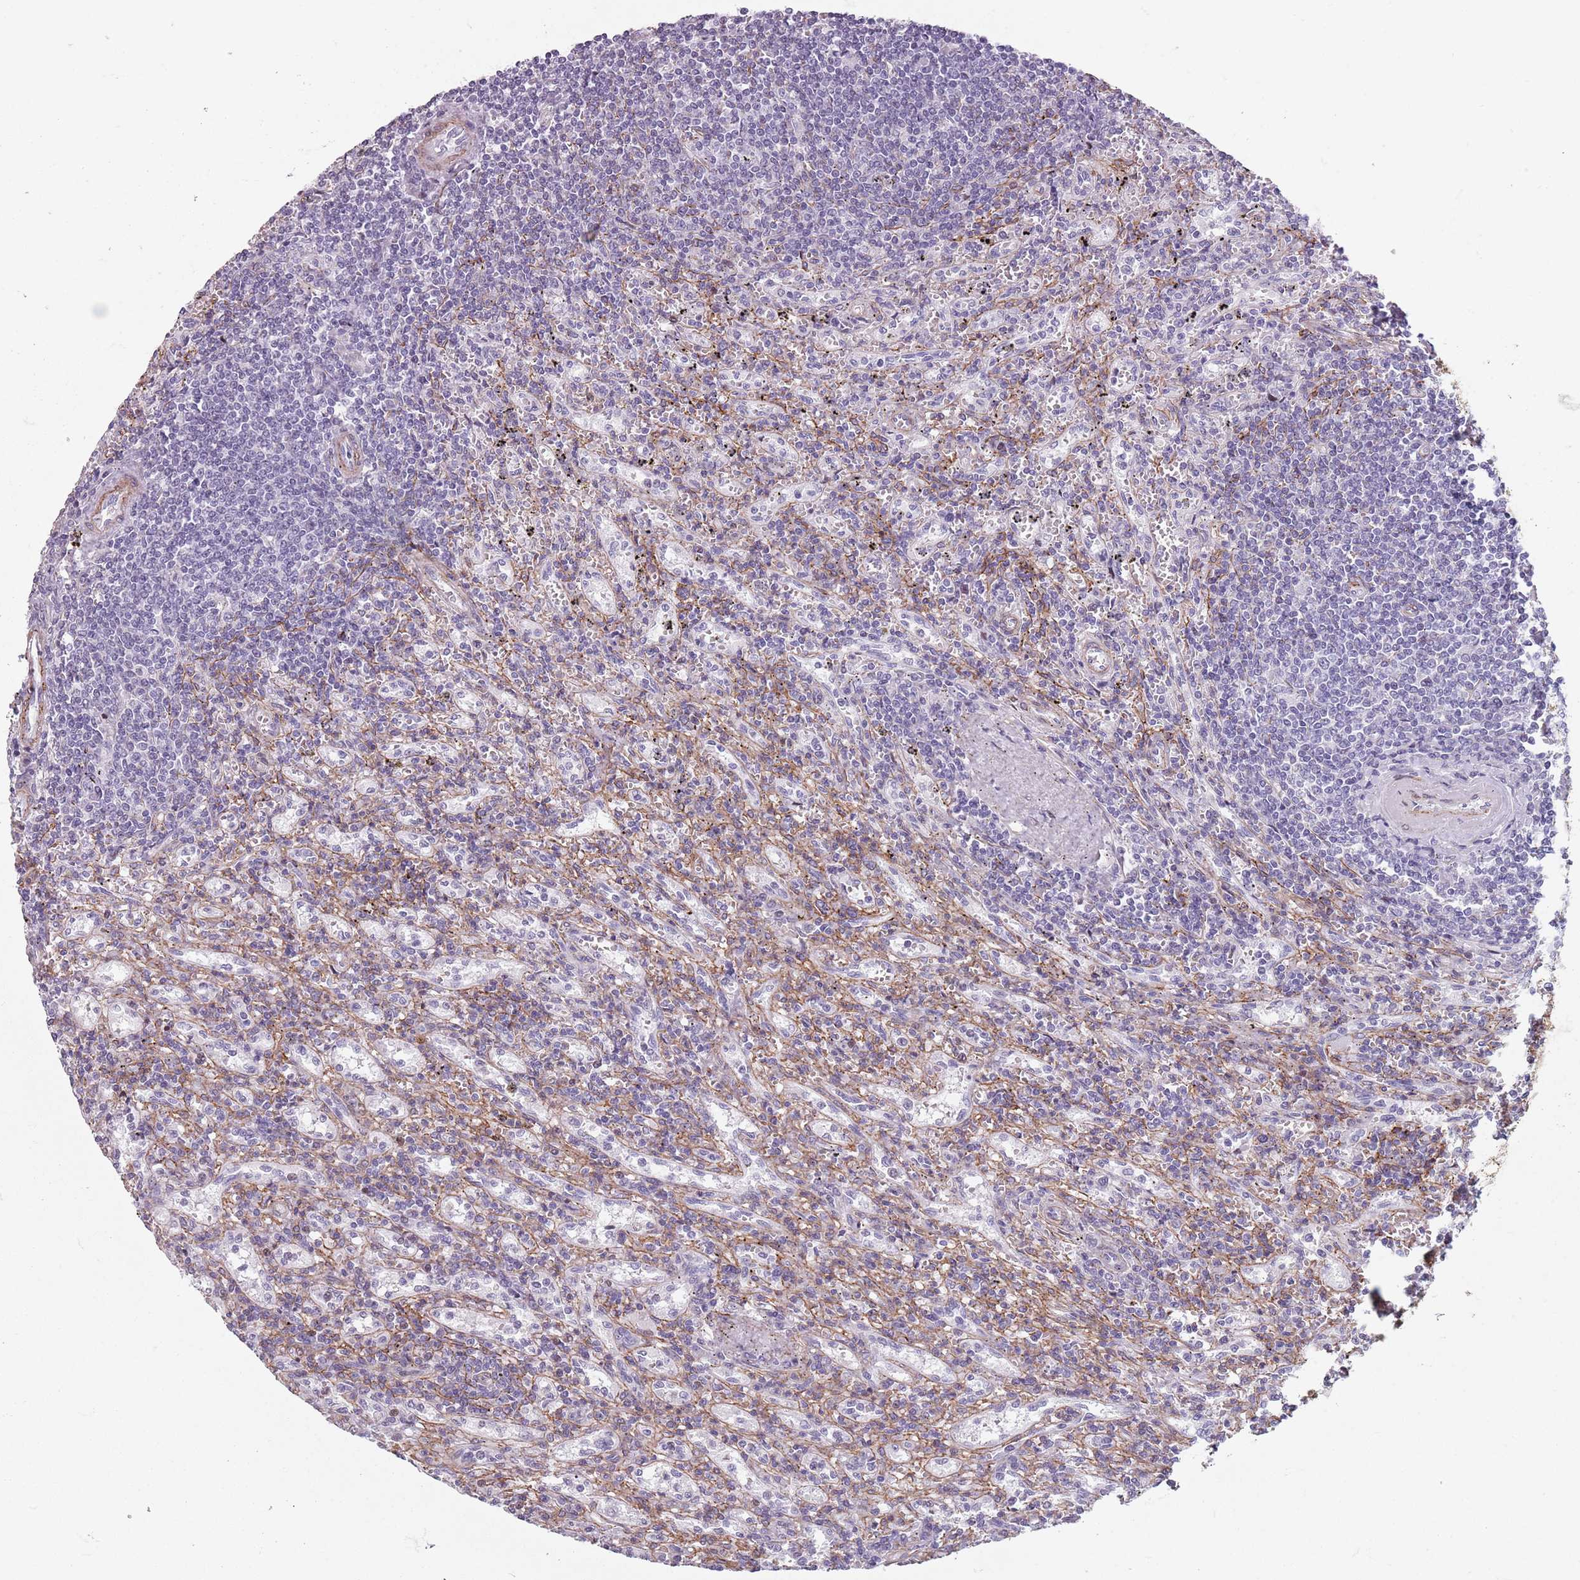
{"staining": {"intensity": "negative", "quantity": "none", "location": "none"}, "tissue": "lymphoma", "cell_type": "Tumor cells", "image_type": "cancer", "snomed": [{"axis": "morphology", "description": "Malignant lymphoma, non-Hodgkin's type, Low grade"}, {"axis": "topography", "description": "Spleen"}], "caption": "Human lymphoma stained for a protein using immunohistochemistry (IHC) reveals no positivity in tumor cells.", "gene": "TMC4", "patient": {"sex": "male", "age": 76}}